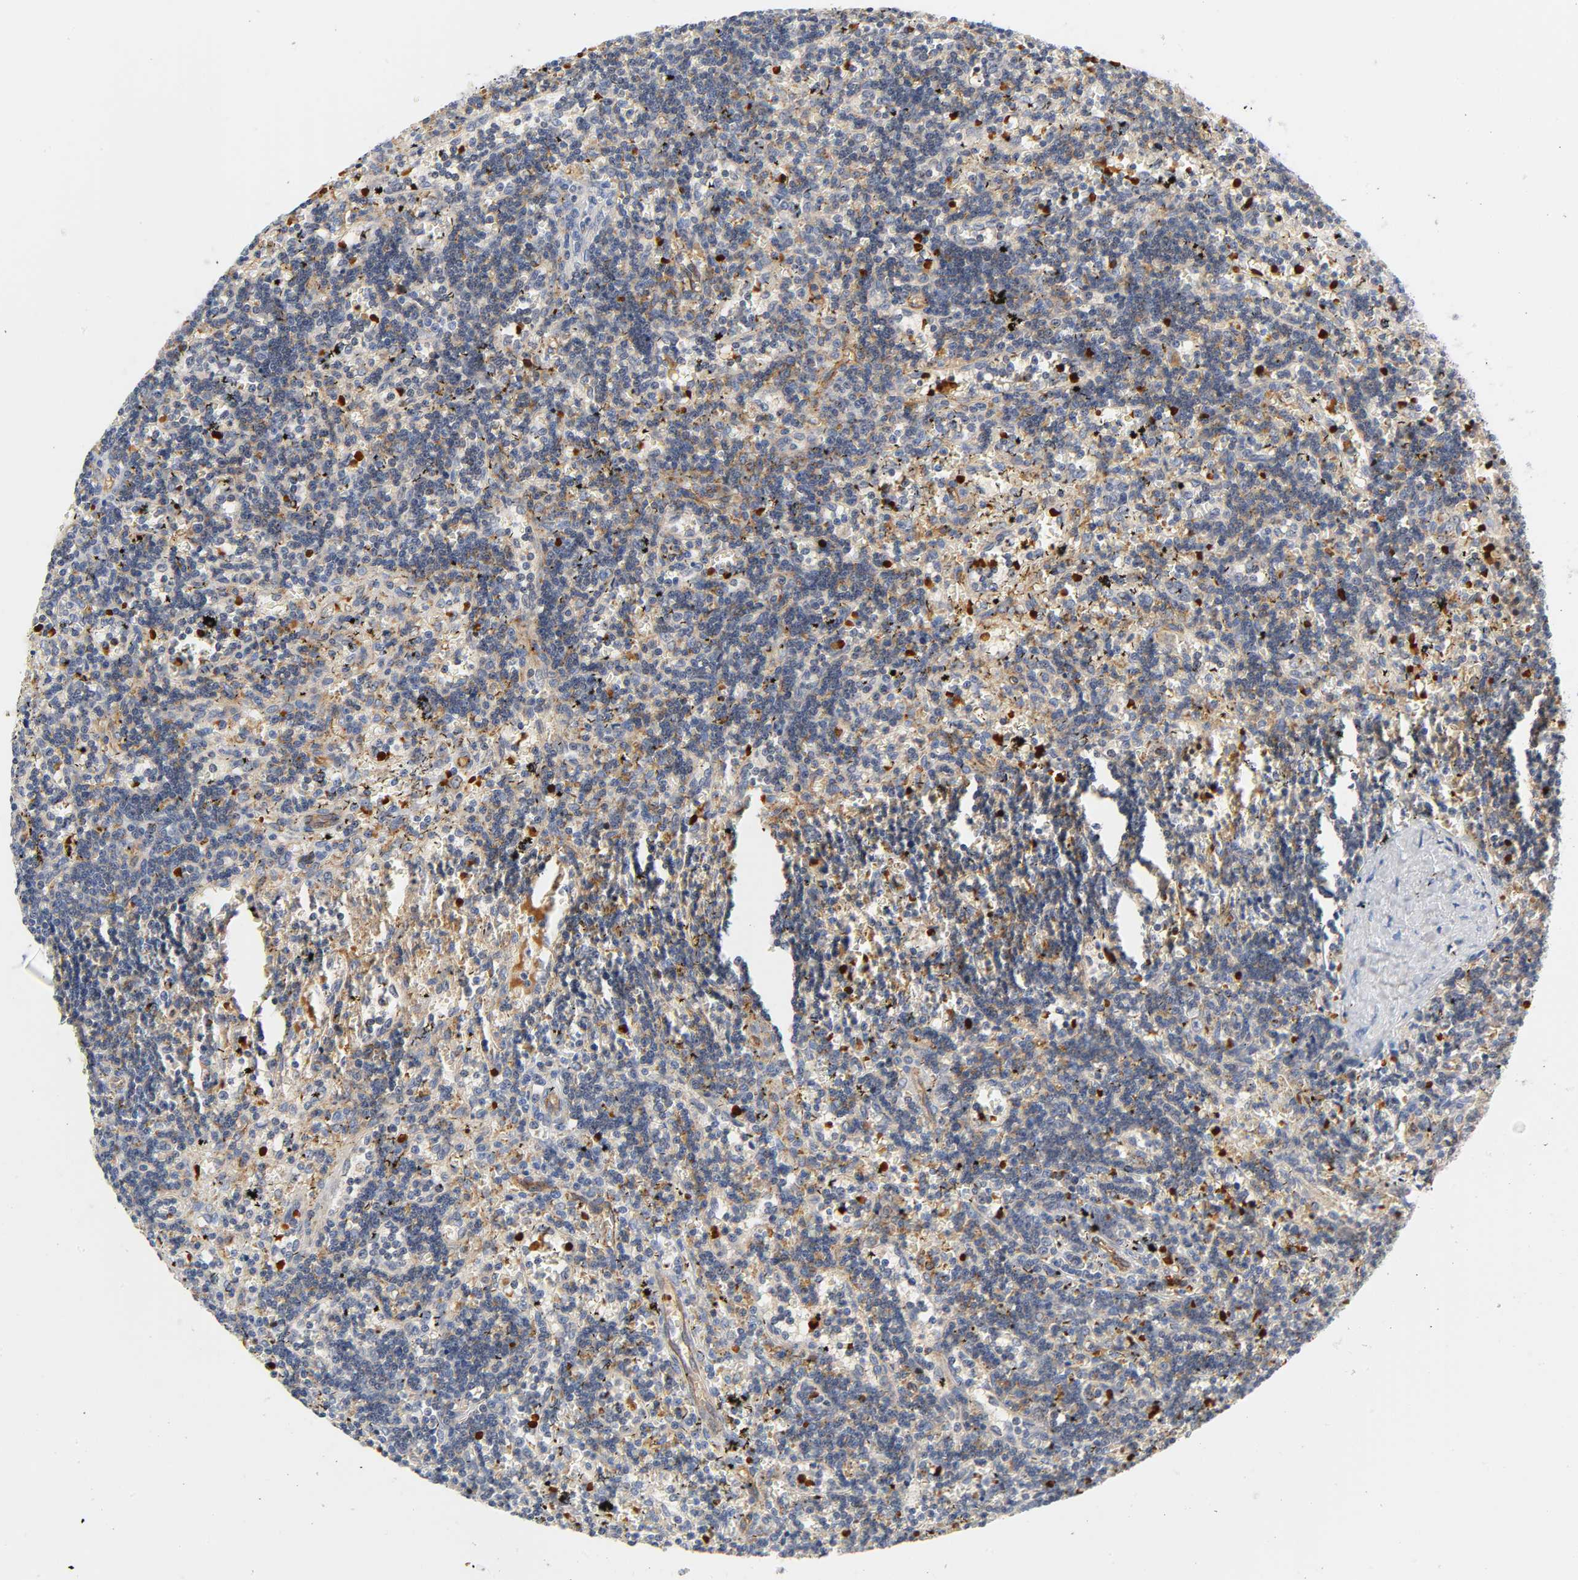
{"staining": {"intensity": "weak", "quantity": "25%-75%", "location": "cytoplasmic/membranous"}, "tissue": "lymphoma", "cell_type": "Tumor cells", "image_type": "cancer", "snomed": [{"axis": "morphology", "description": "Malignant lymphoma, non-Hodgkin's type, Low grade"}, {"axis": "topography", "description": "Spleen"}], "caption": "IHC of human low-grade malignant lymphoma, non-Hodgkin's type reveals low levels of weak cytoplasmic/membranous expression in approximately 25%-75% of tumor cells. Nuclei are stained in blue.", "gene": "CD2AP", "patient": {"sex": "male", "age": 60}}